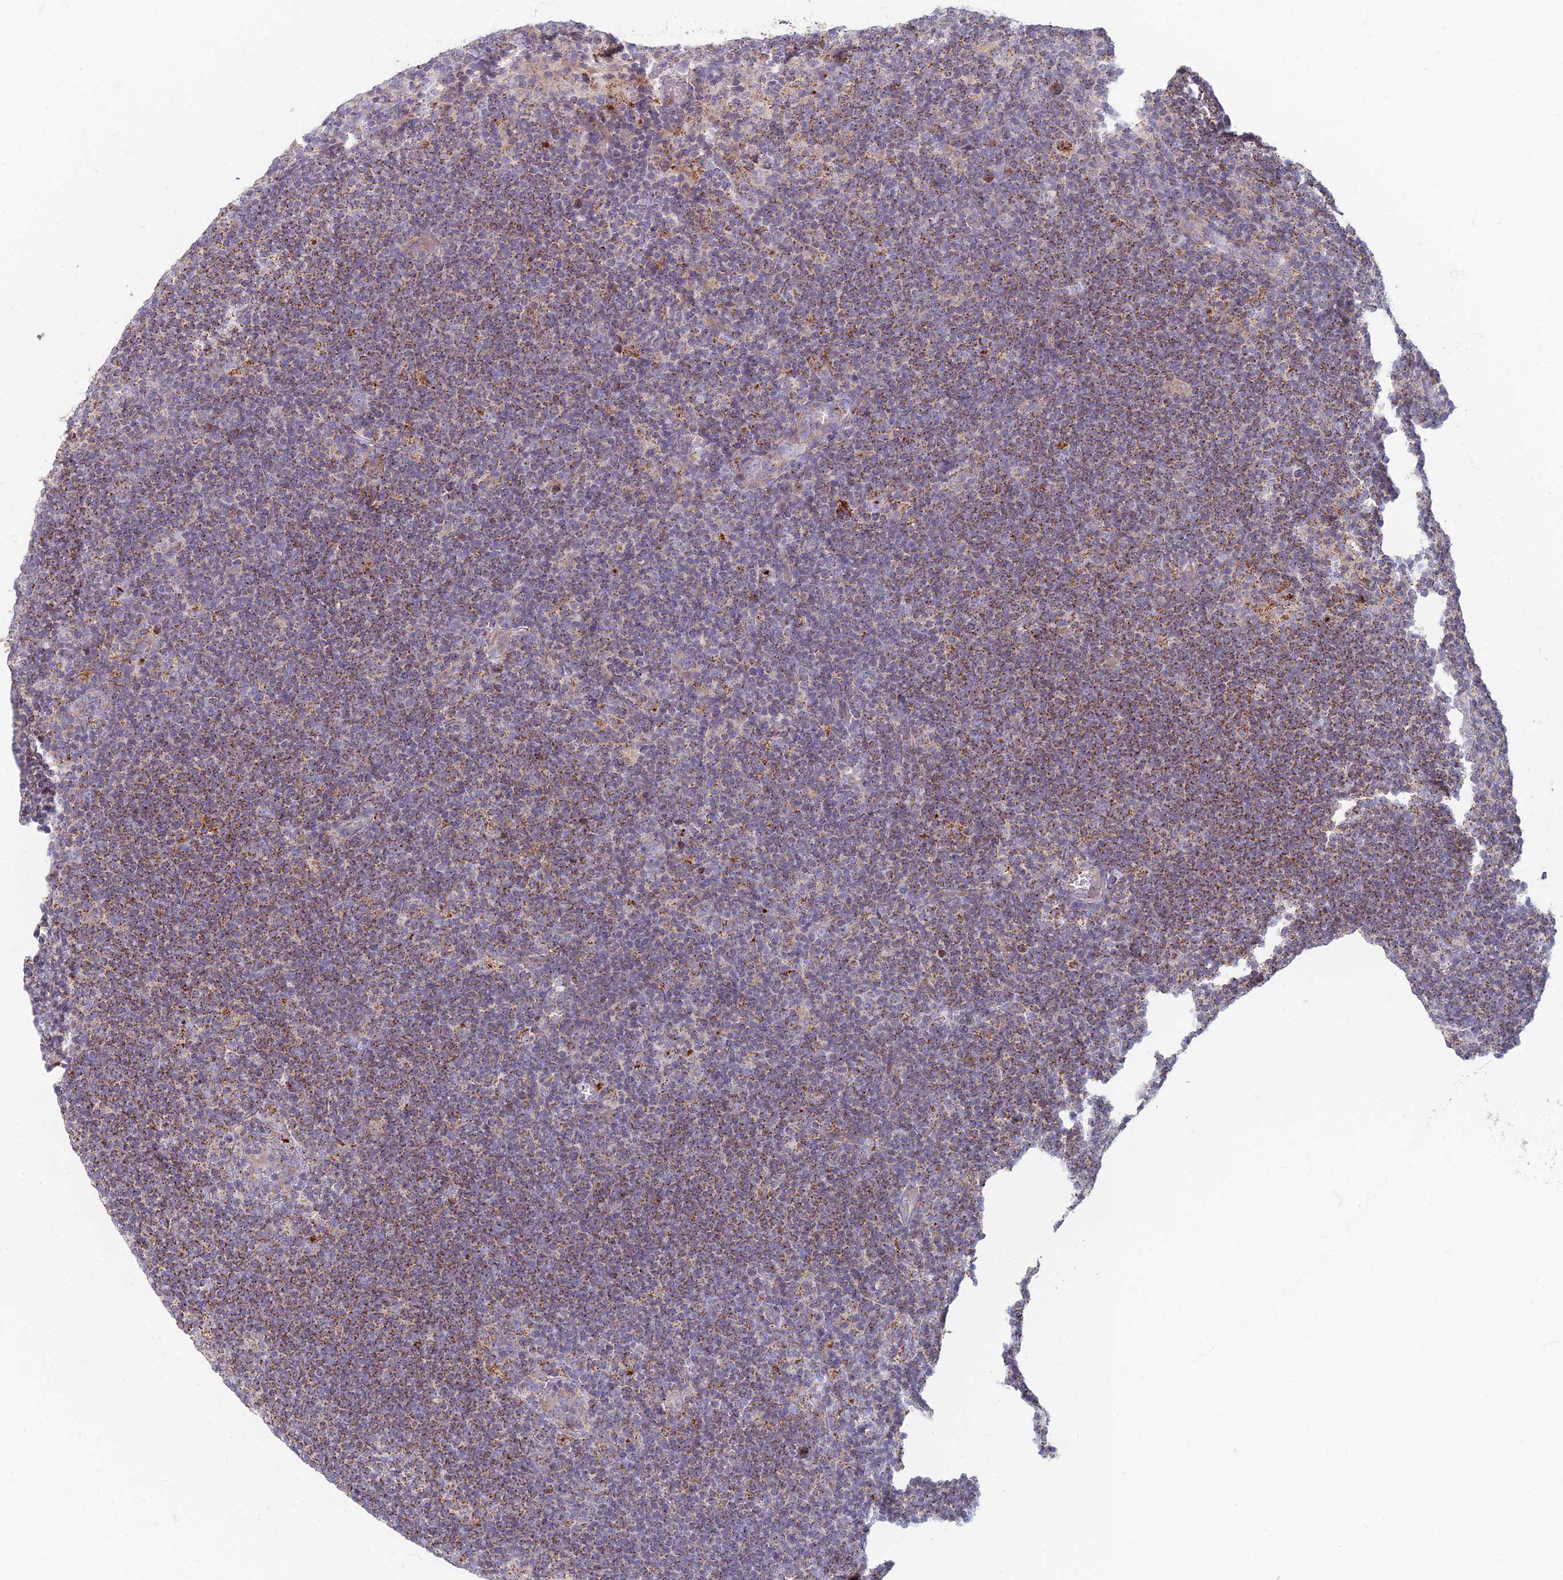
{"staining": {"intensity": "moderate", "quantity": "25%-75%", "location": "cytoplasmic/membranous"}, "tissue": "lymphoma", "cell_type": "Tumor cells", "image_type": "cancer", "snomed": [{"axis": "morphology", "description": "Hodgkin's disease, NOS"}, {"axis": "topography", "description": "Lymph node"}], "caption": "Hodgkin's disease stained with immunohistochemistry reveals moderate cytoplasmic/membranous expression in about 25%-75% of tumor cells.", "gene": "CHMP4B", "patient": {"sex": "female", "age": 57}}